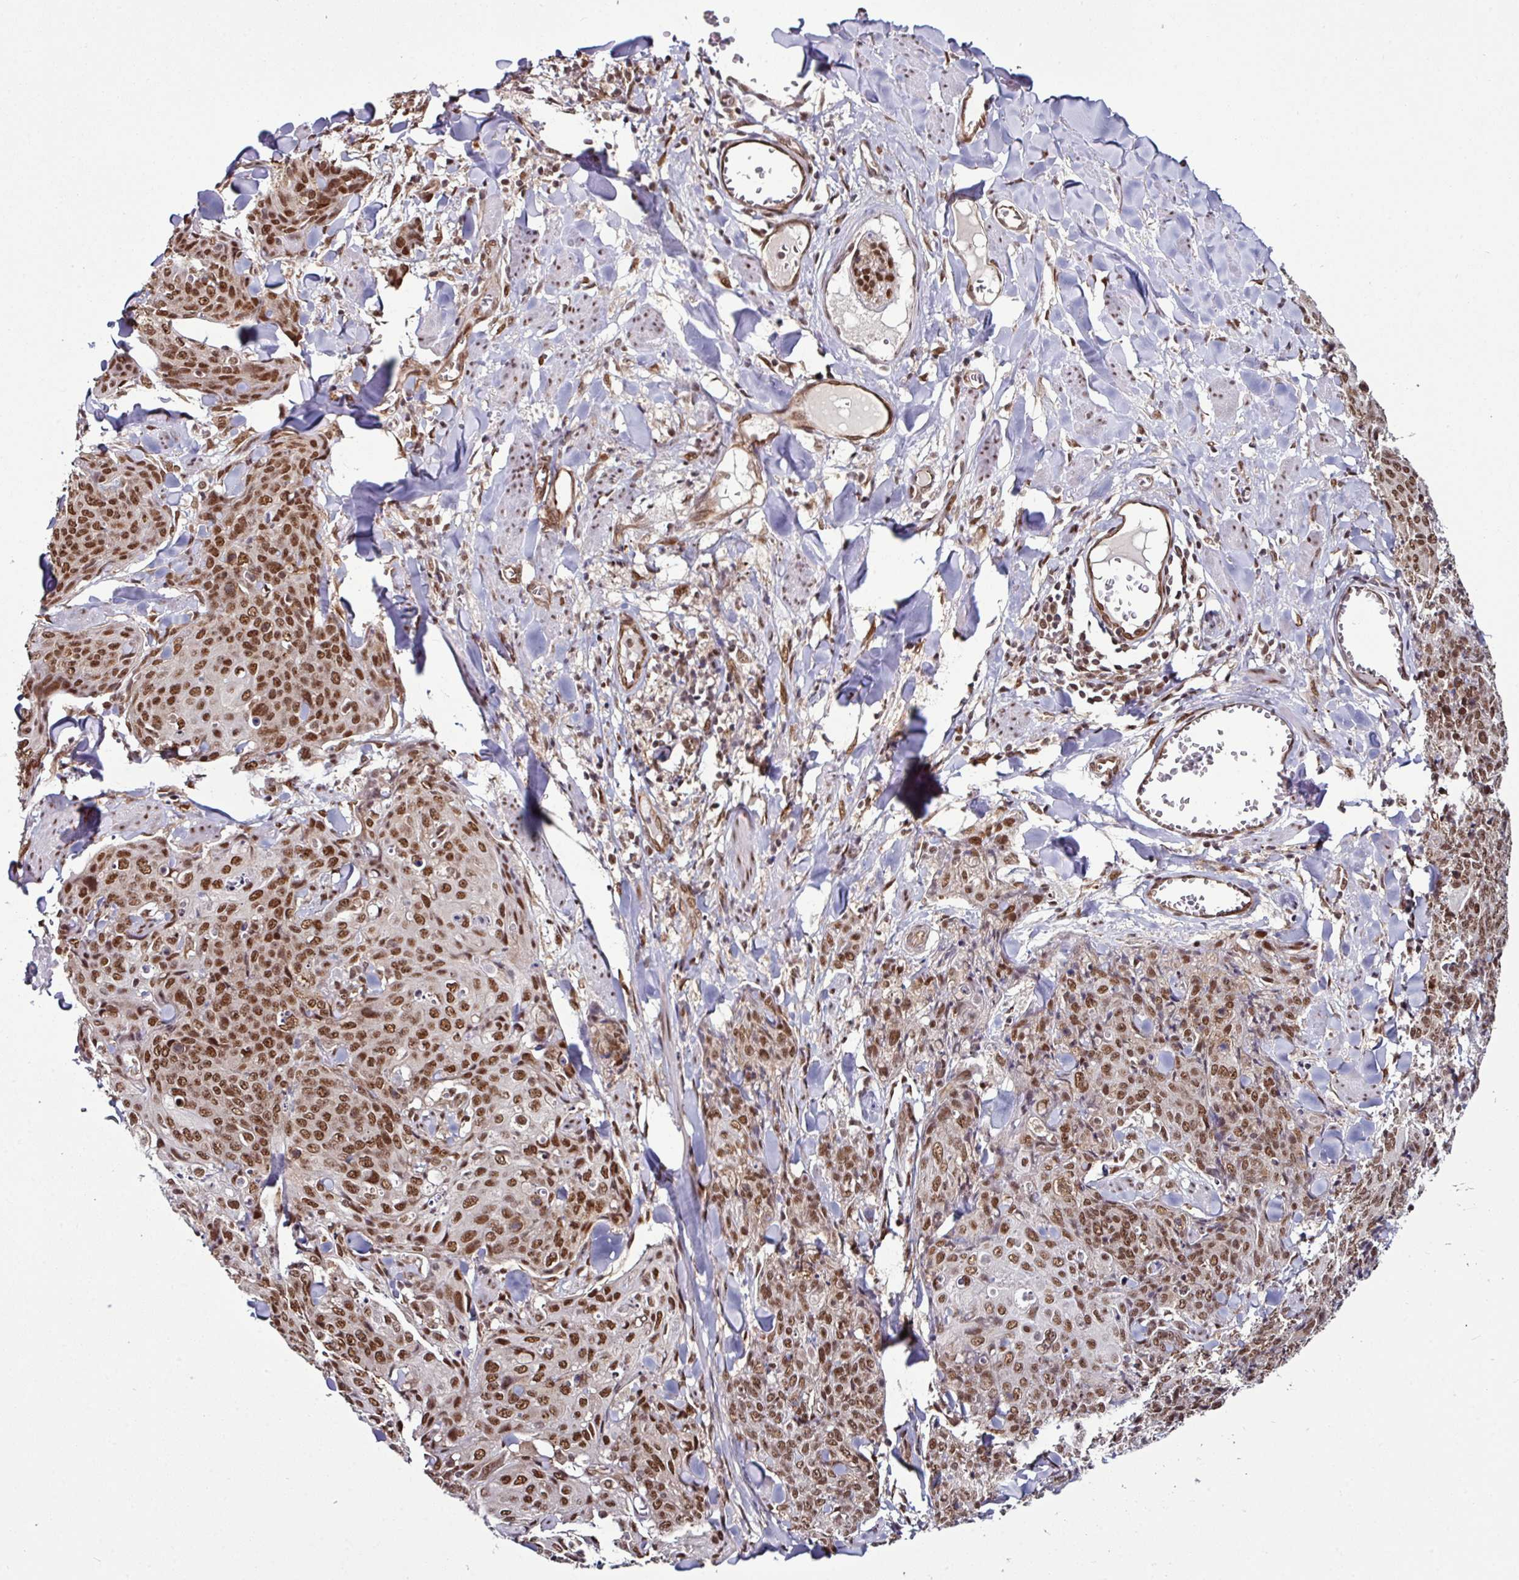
{"staining": {"intensity": "moderate", "quantity": ">75%", "location": "nuclear"}, "tissue": "skin cancer", "cell_type": "Tumor cells", "image_type": "cancer", "snomed": [{"axis": "morphology", "description": "Squamous cell carcinoma, NOS"}, {"axis": "topography", "description": "Skin"}, {"axis": "topography", "description": "Vulva"}], "caption": "Tumor cells exhibit moderate nuclear staining in about >75% of cells in skin cancer (squamous cell carcinoma).", "gene": "MORF4L2", "patient": {"sex": "female", "age": 85}}